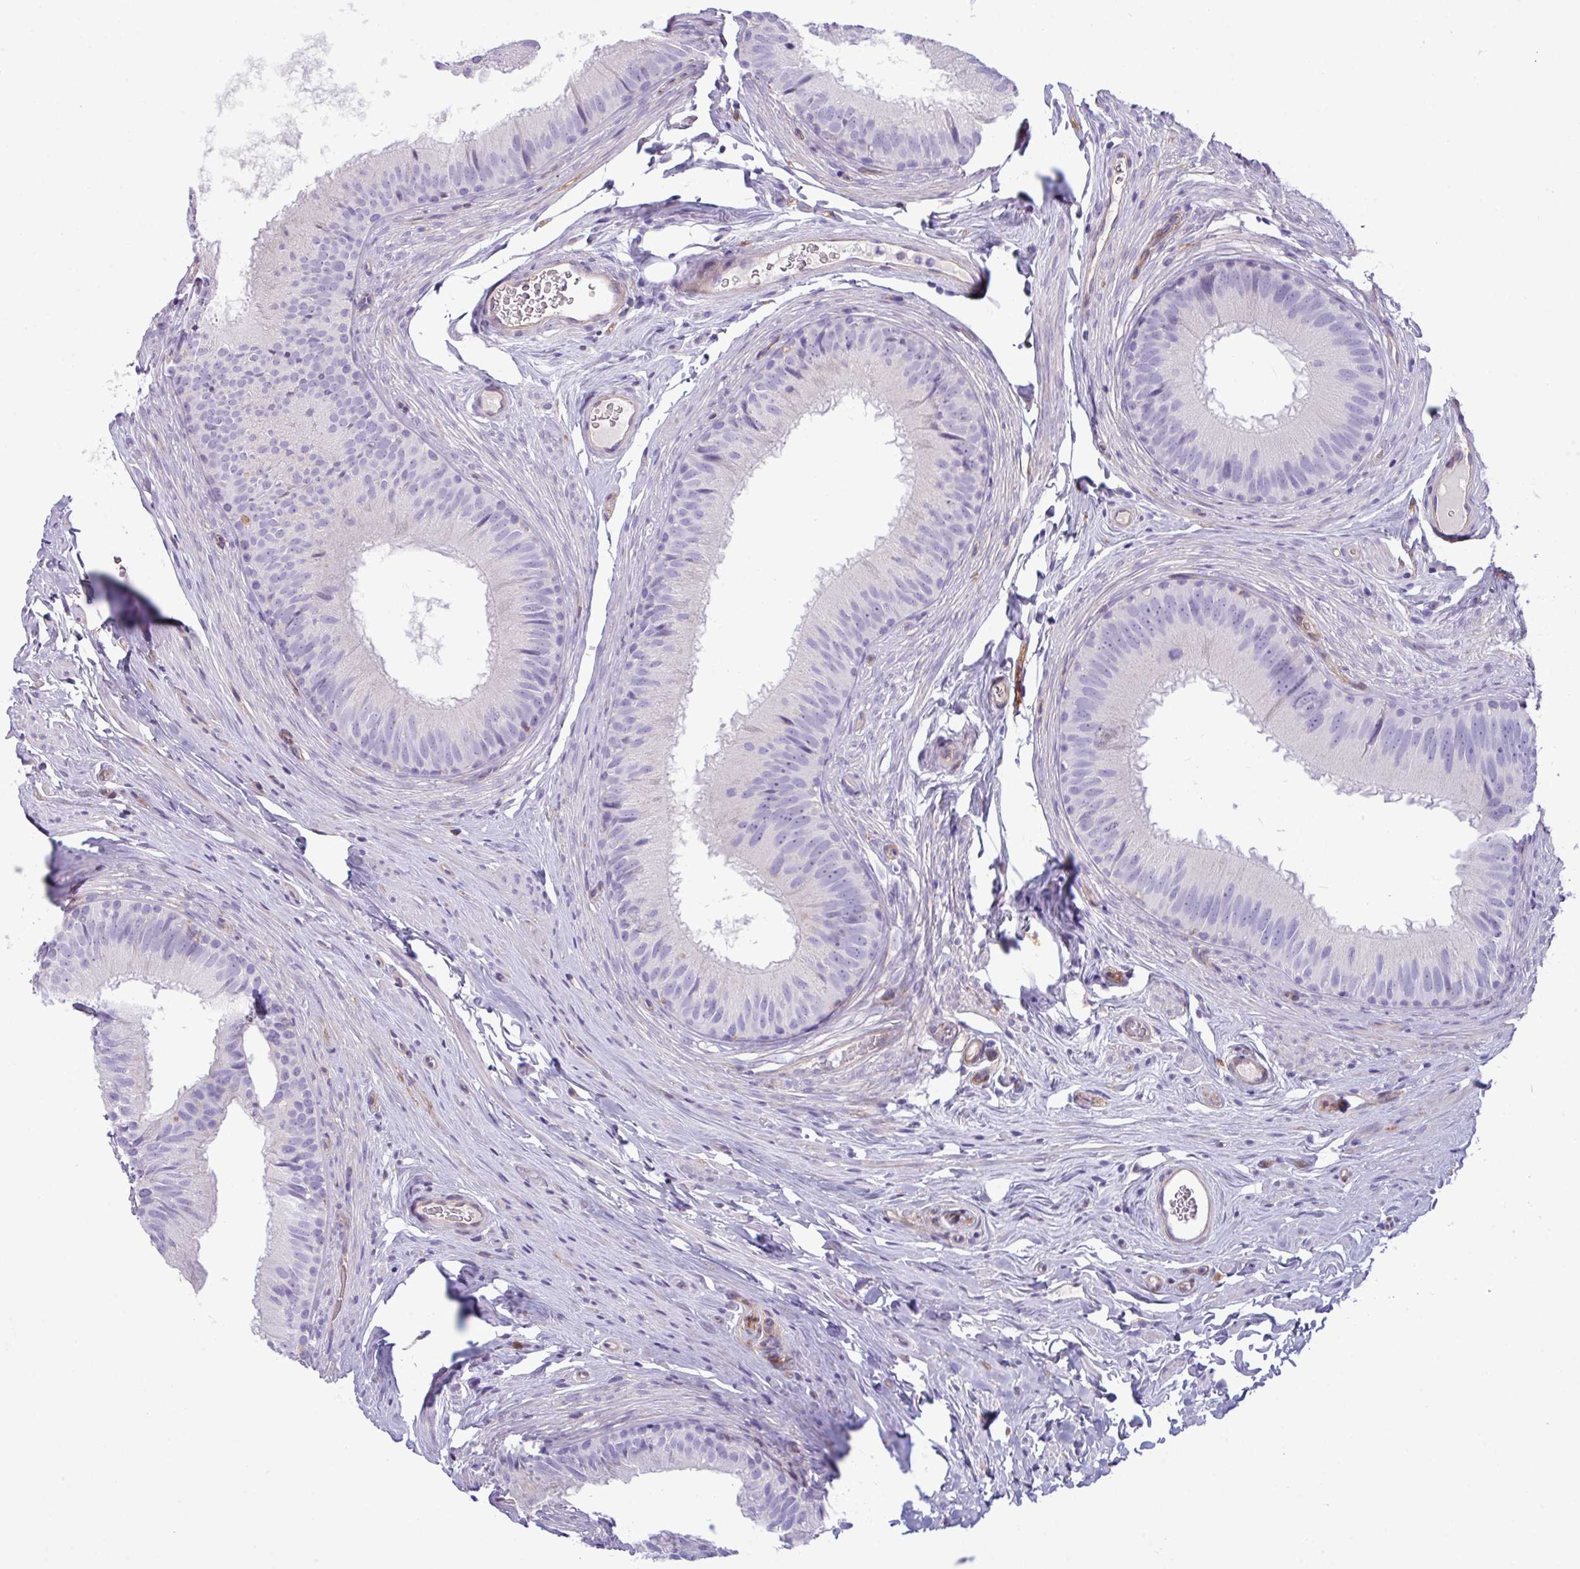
{"staining": {"intensity": "negative", "quantity": "none", "location": "none"}, "tissue": "epididymis", "cell_type": "Glandular cells", "image_type": "normal", "snomed": [{"axis": "morphology", "description": "Normal tissue, NOS"}, {"axis": "topography", "description": "Epididymis, spermatic cord, NOS"}], "caption": "Protein analysis of unremarkable epididymis demonstrates no significant staining in glandular cells. The staining was performed using DAB to visualize the protein expression in brown, while the nuclei were stained in blue with hematoxylin (Magnification: 20x).", "gene": "KIRREL3", "patient": {"sex": "male", "age": 25}}